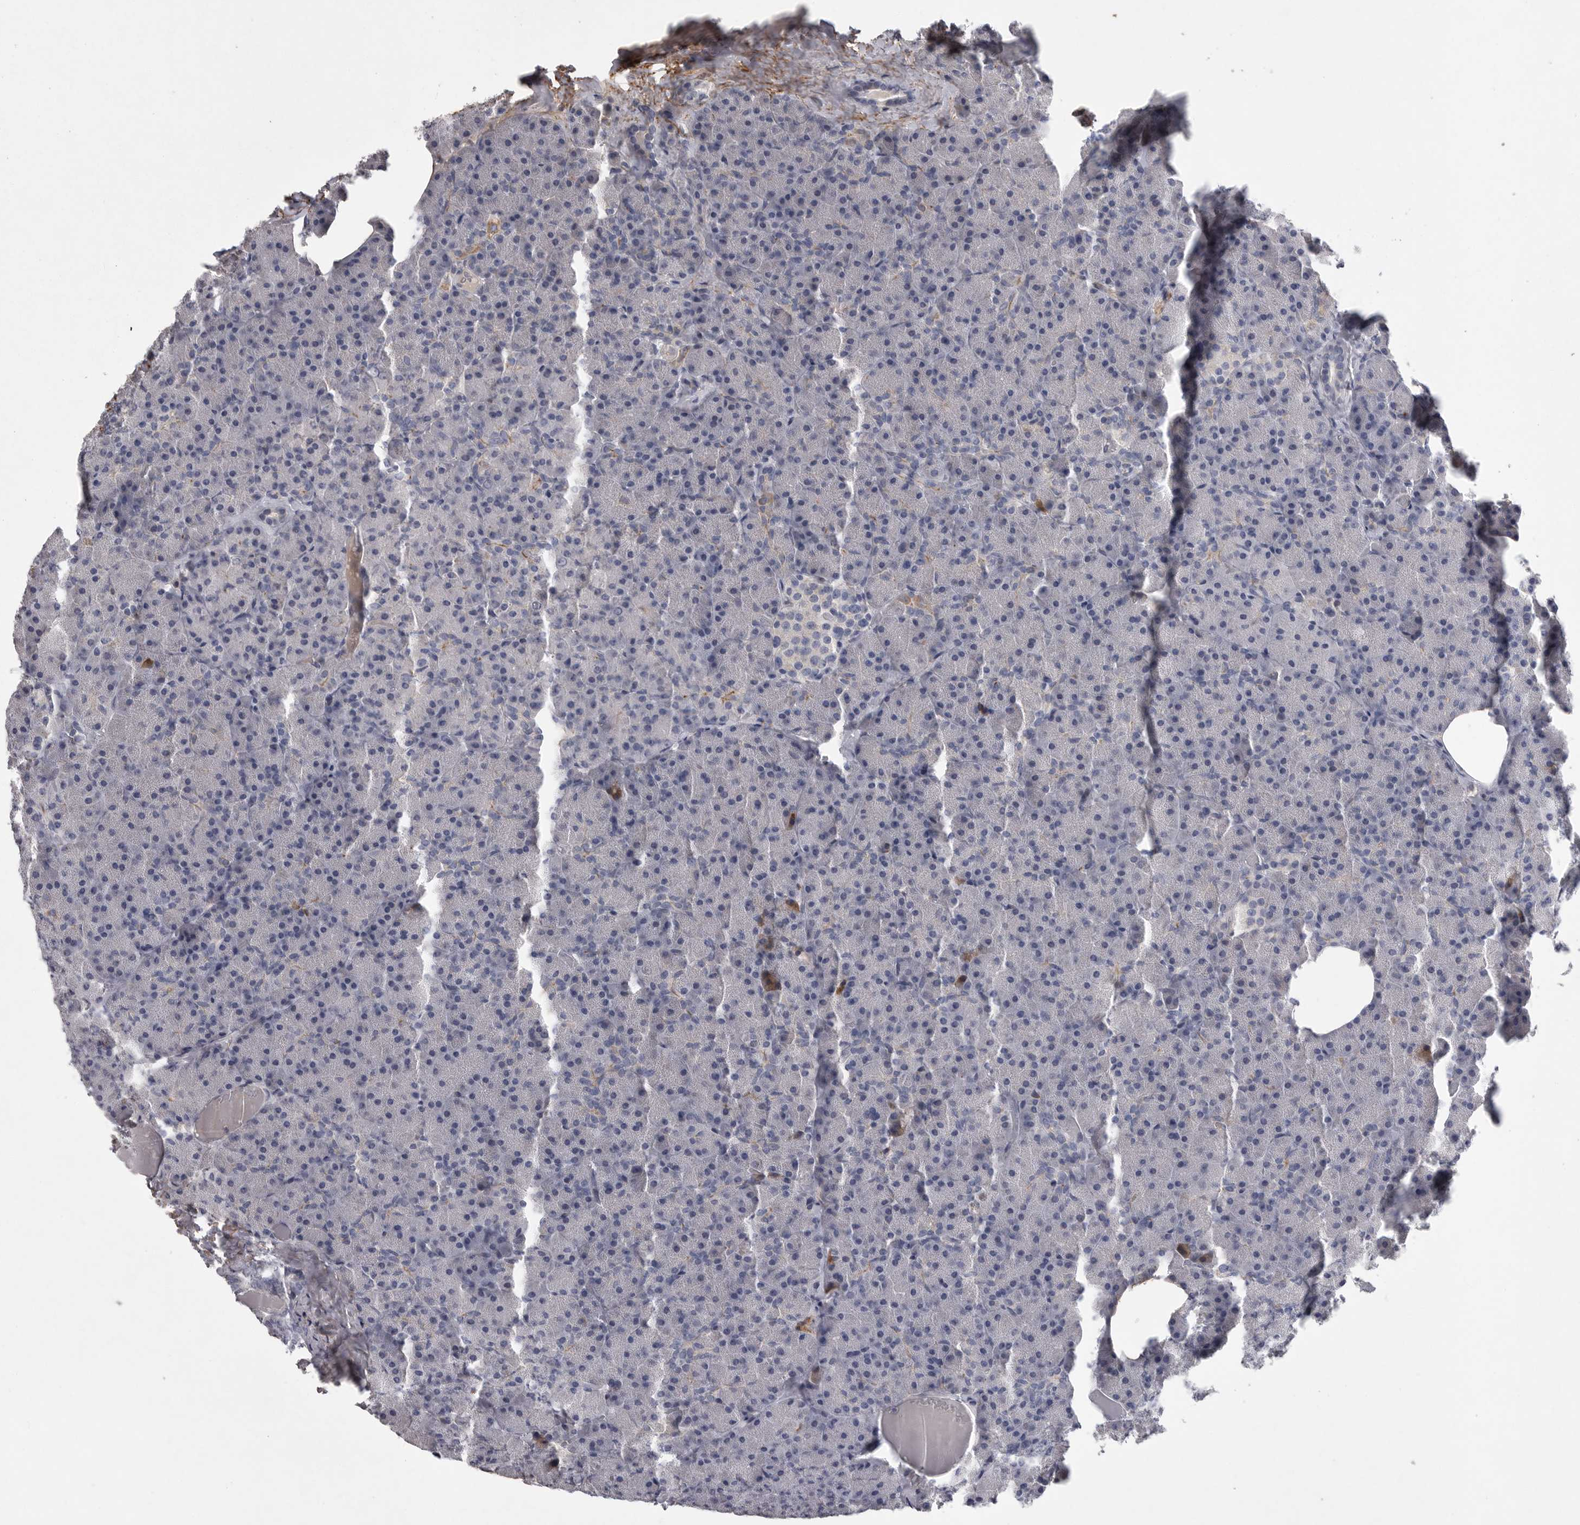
{"staining": {"intensity": "negative", "quantity": "none", "location": "none"}, "tissue": "pancreas", "cell_type": "Exocrine glandular cells", "image_type": "normal", "snomed": [{"axis": "morphology", "description": "Normal tissue, NOS"}, {"axis": "morphology", "description": "Carcinoid, malignant, NOS"}, {"axis": "topography", "description": "Pancreas"}], "caption": "DAB immunohistochemical staining of benign human pancreas demonstrates no significant staining in exocrine glandular cells.", "gene": "CRP", "patient": {"sex": "female", "age": 35}}